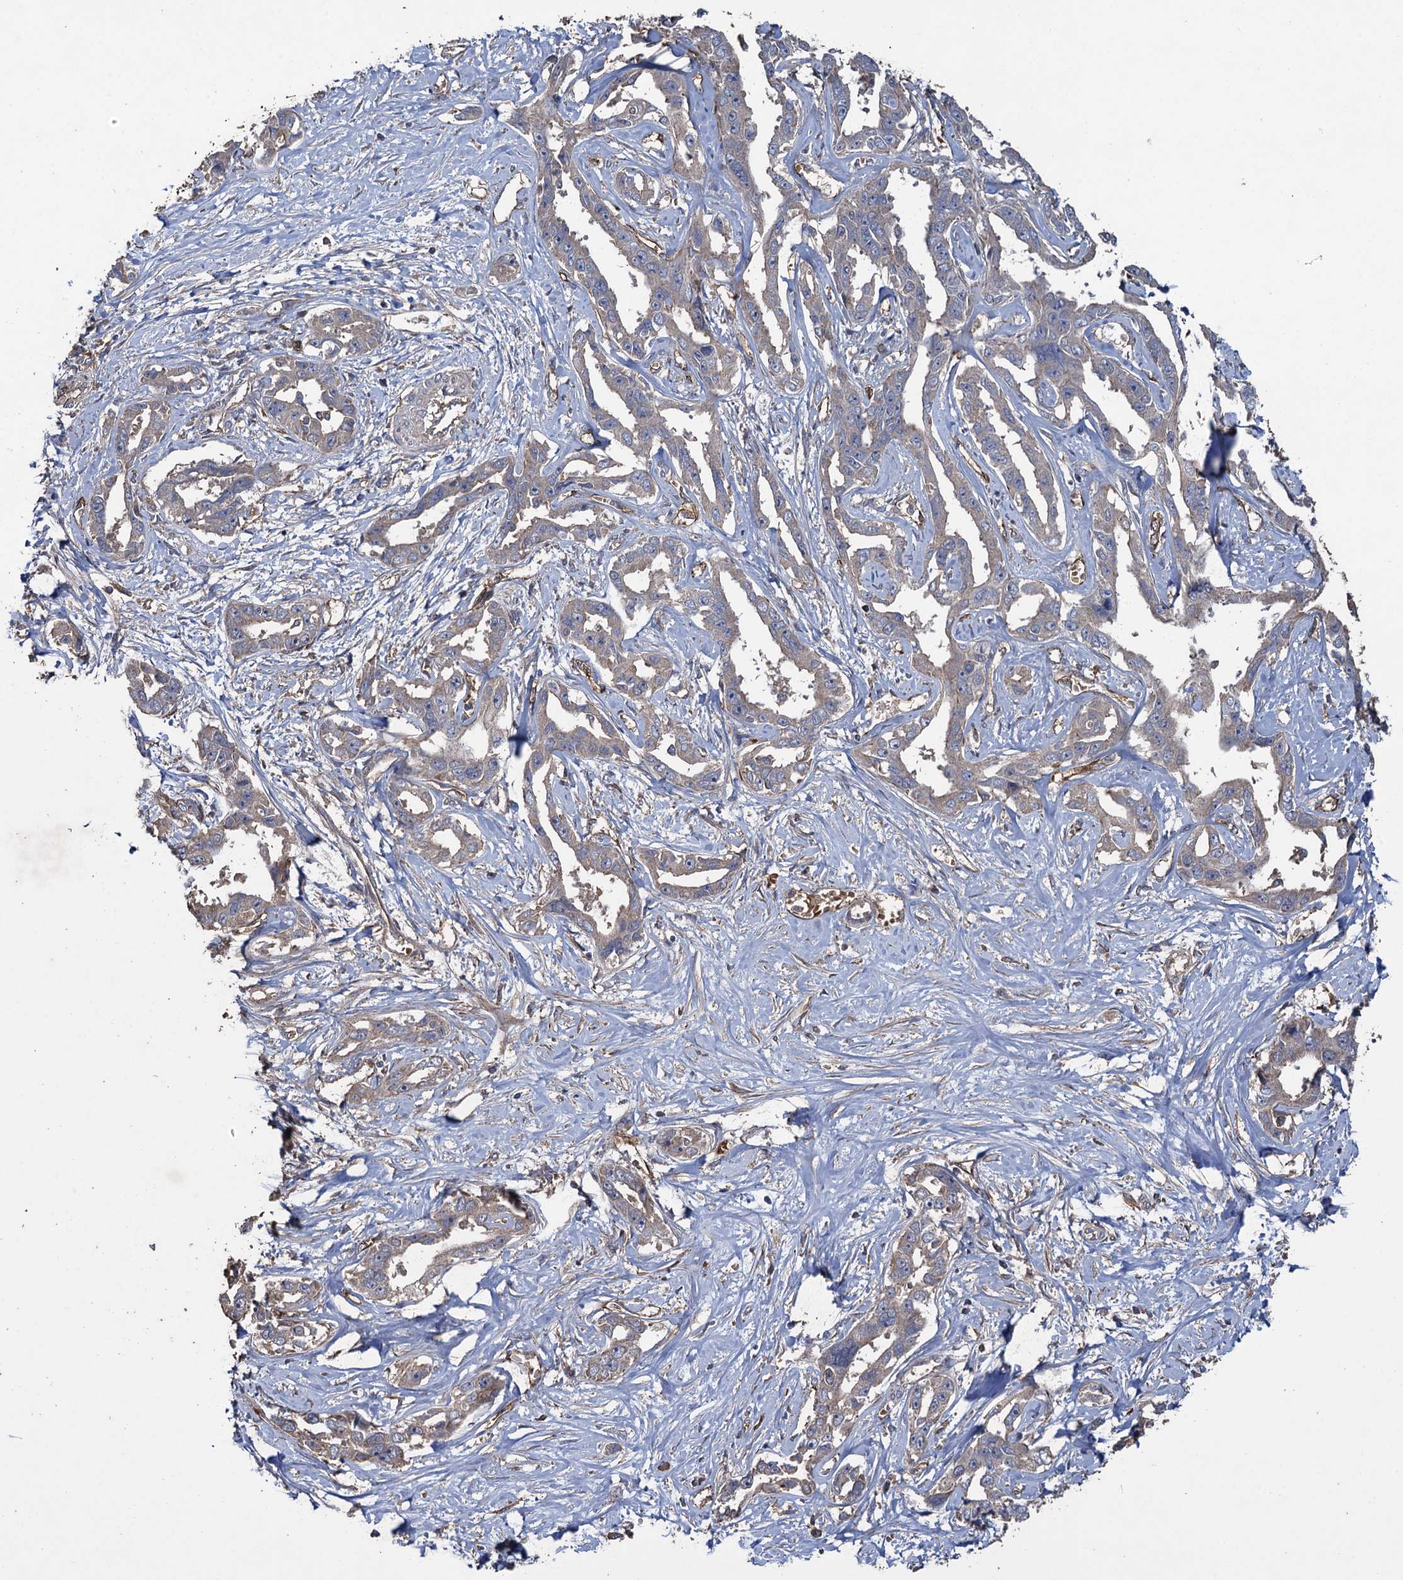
{"staining": {"intensity": "weak", "quantity": "<25%", "location": "cytoplasmic/membranous"}, "tissue": "liver cancer", "cell_type": "Tumor cells", "image_type": "cancer", "snomed": [{"axis": "morphology", "description": "Cholangiocarcinoma"}, {"axis": "topography", "description": "Liver"}], "caption": "Protein analysis of cholangiocarcinoma (liver) shows no significant expression in tumor cells.", "gene": "TXNDC11", "patient": {"sex": "male", "age": 59}}